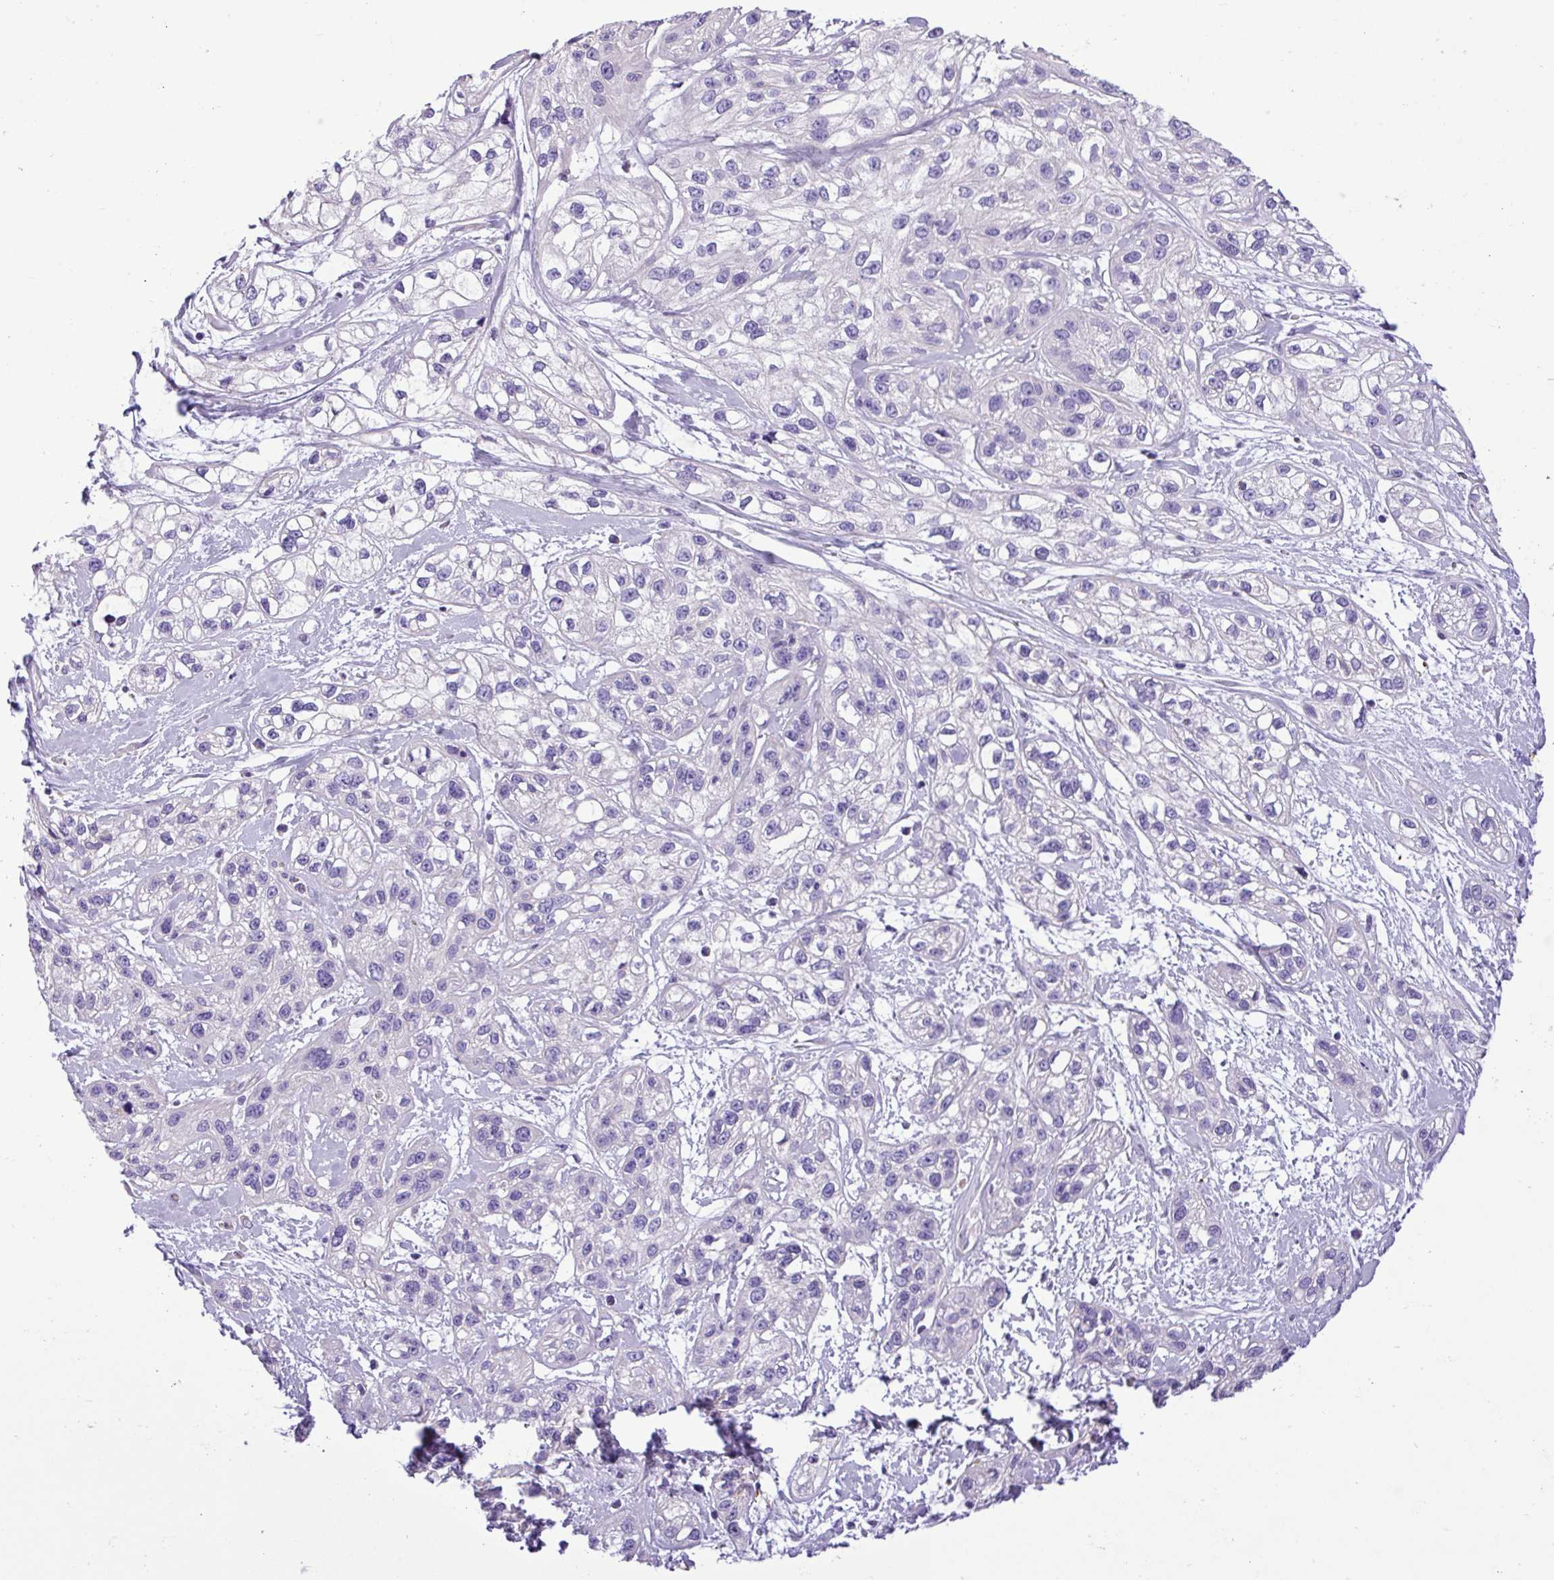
{"staining": {"intensity": "negative", "quantity": "none", "location": "none"}, "tissue": "skin cancer", "cell_type": "Tumor cells", "image_type": "cancer", "snomed": [{"axis": "morphology", "description": "Squamous cell carcinoma, NOS"}, {"axis": "topography", "description": "Skin"}], "caption": "Protein analysis of skin cancer displays no significant positivity in tumor cells. The staining is performed using DAB brown chromogen with nuclei counter-stained in using hematoxylin.", "gene": "C11orf91", "patient": {"sex": "male", "age": 82}}